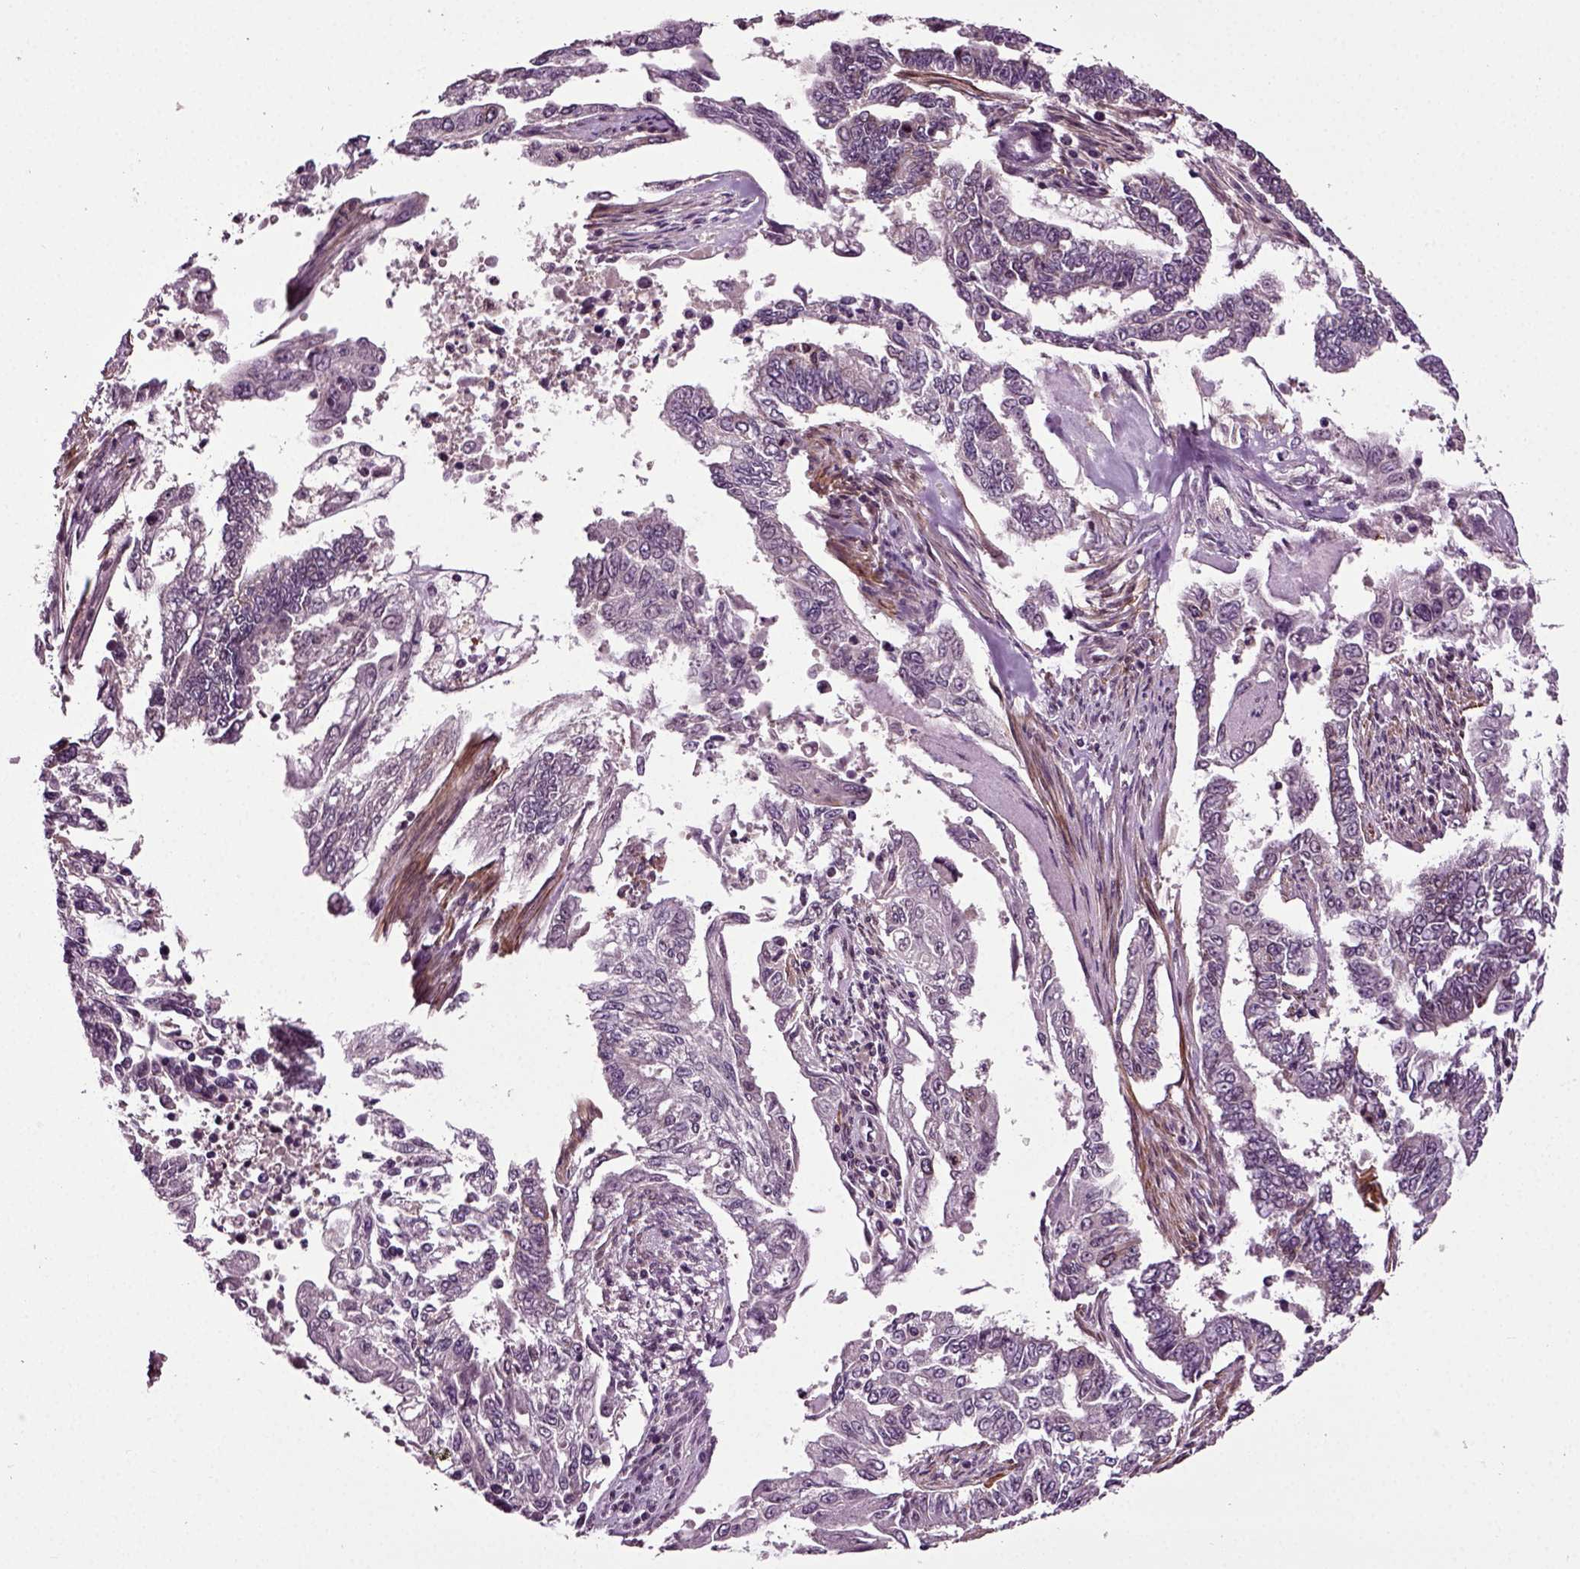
{"staining": {"intensity": "negative", "quantity": "none", "location": "none"}, "tissue": "endometrial cancer", "cell_type": "Tumor cells", "image_type": "cancer", "snomed": [{"axis": "morphology", "description": "Adenocarcinoma, NOS"}, {"axis": "topography", "description": "Uterus"}], "caption": "Micrograph shows no significant protein positivity in tumor cells of endometrial cancer.", "gene": "KNSTRN", "patient": {"sex": "female", "age": 59}}